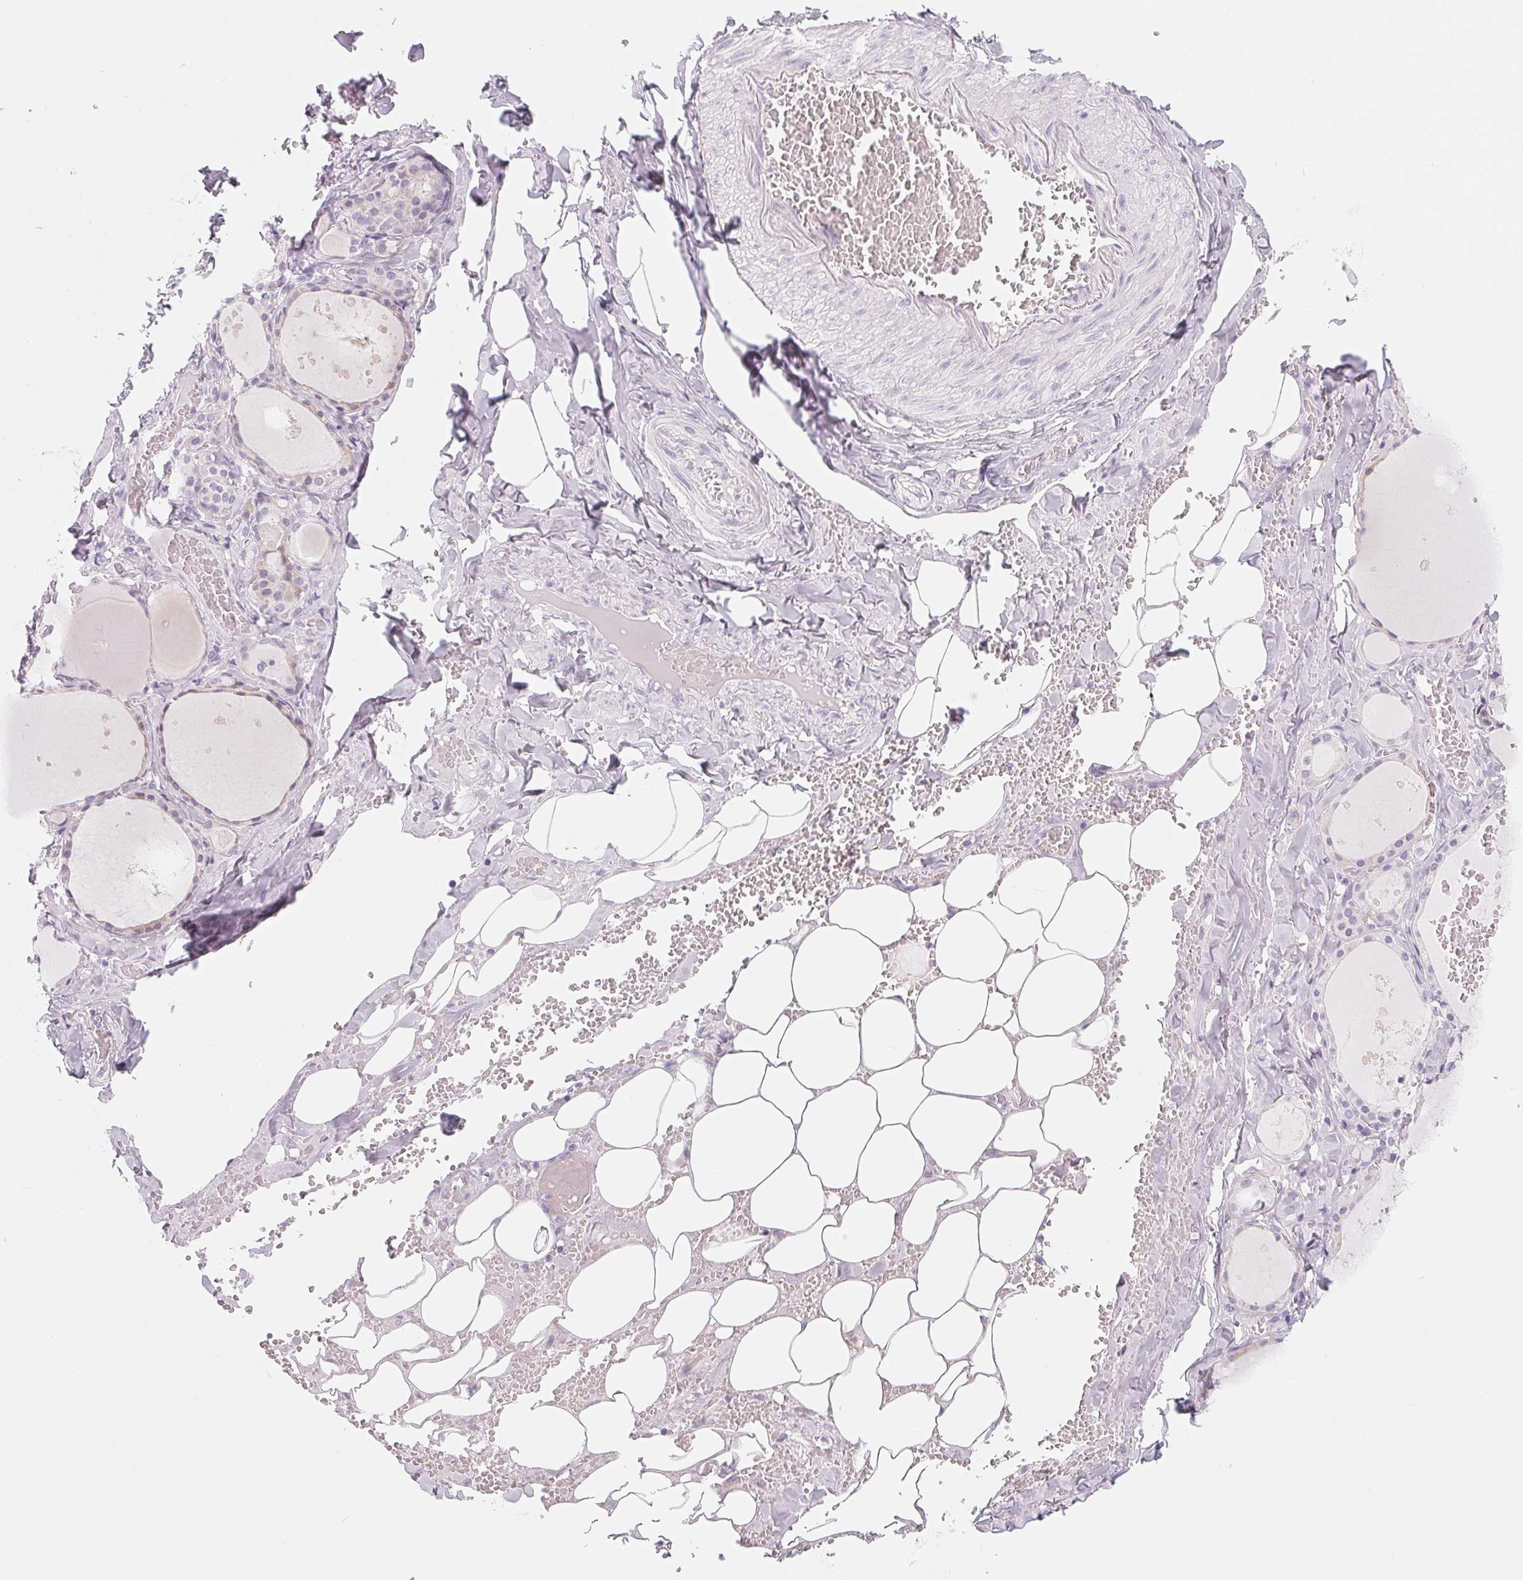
{"staining": {"intensity": "negative", "quantity": "none", "location": "none"}, "tissue": "thyroid gland", "cell_type": "Glandular cells", "image_type": "normal", "snomed": [{"axis": "morphology", "description": "Normal tissue, NOS"}, {"axis": "topography", "description": "Thyroid gland"}], "caption": "The histopathology image displays no significant expression in glandular cells of thyroid gland.", "gene": "SH3GL2", "patient": {"sex": "male", "age": 56}}